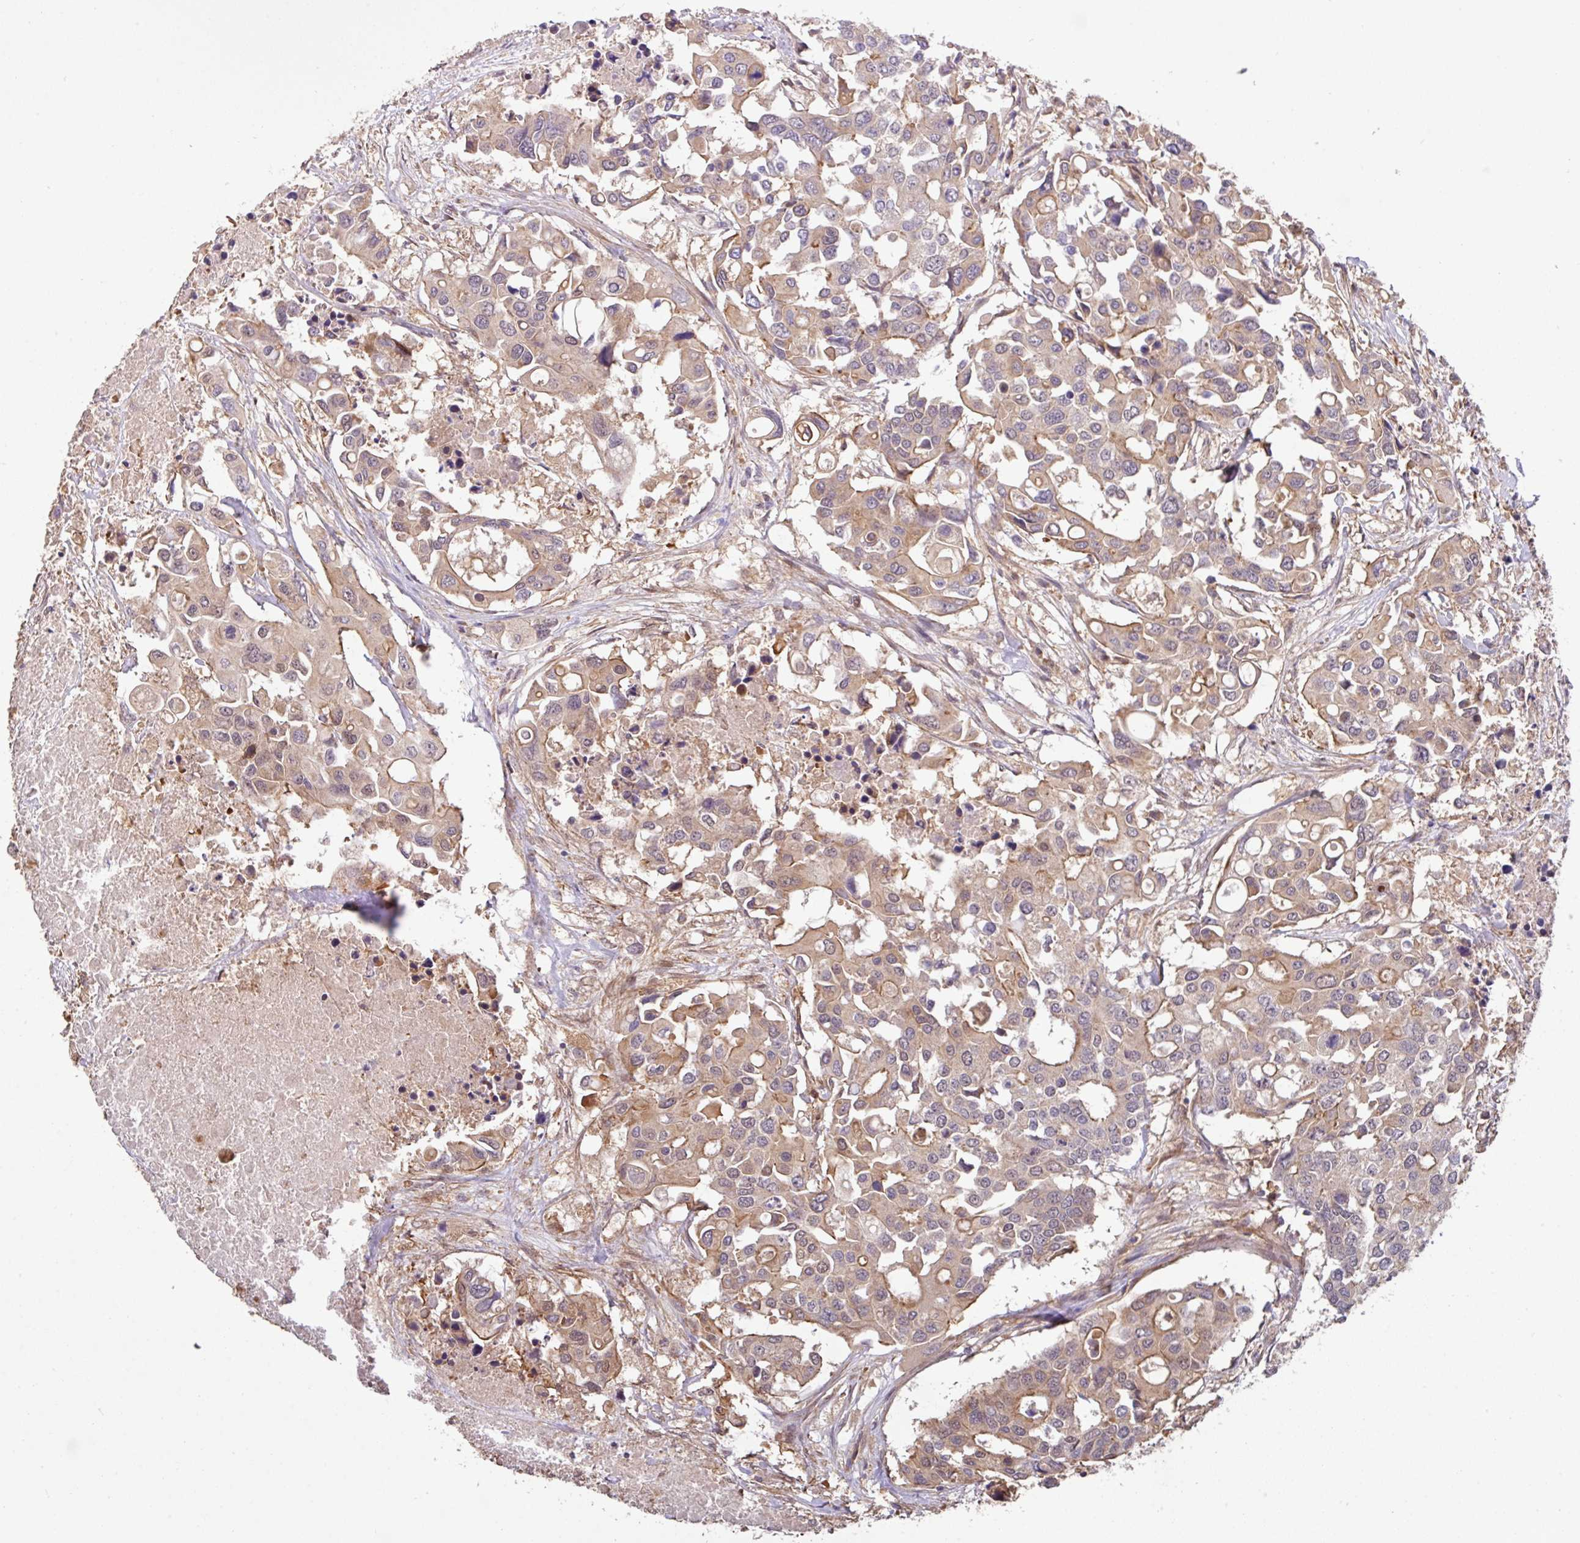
{"staining": {"intensity": "moderate", "quantity": "25%-75%", "location": "cytoplasmic/membranous,nuclear"}, "tissue": "colorectal cancer", "cell_type": "Tumor cells", "image_type": "cancer", "snomed": [{"axis": "morphology", "description": "Adenocarcinoma, NOS"}, {"axis": "topography", "description": "Colon"}], "caption": "The micrograph shows immunohistochemical staining of colorectal adenocarcinoma. There is moderate cytoplasmic/membranous and nuclear staining is appreciated in about 25%-75% of tumor cells.", "gene": "ARPIN", "patient": {"sex": "male", "age": 77}}